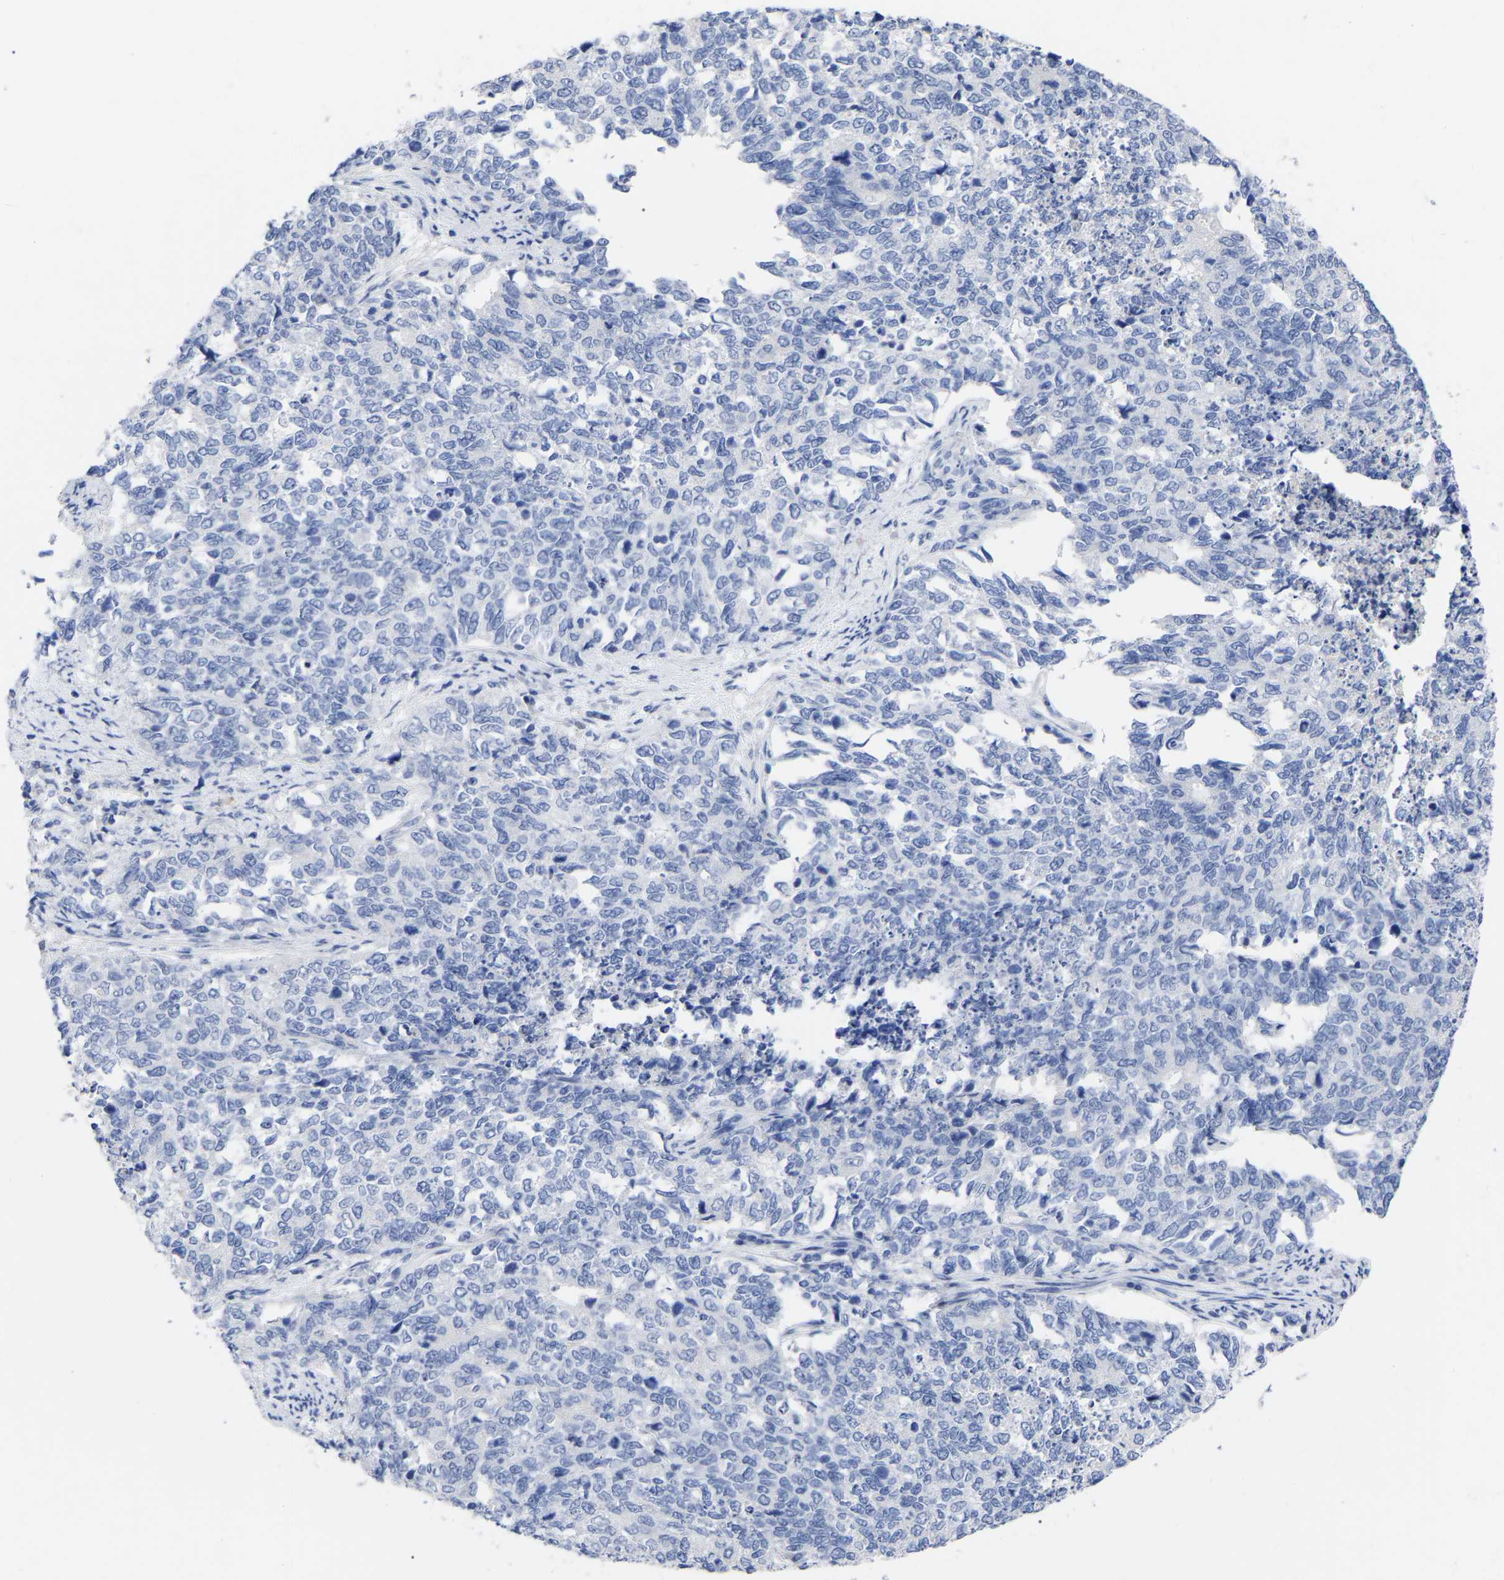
{"staining": {"intensity": "negative", "quantity": "none", "location": "none"}, "tissue": "cervical cancer", "cell_type": "Tumor cells", "image_type": "cancer", "snomed": [{"axis": "morphology", "description": "Squamous cell carcinoma, NOS"}, {"axis": "topography", "description": "Cervix"}], "caption": "An IHC image of cervical squamous cell carcinoma is shown. There is no staining in tumor cells of cervical squamous cell carcinoma.", "gene": "ANXA13", "patient": {"sex": "female", "age": 63}}